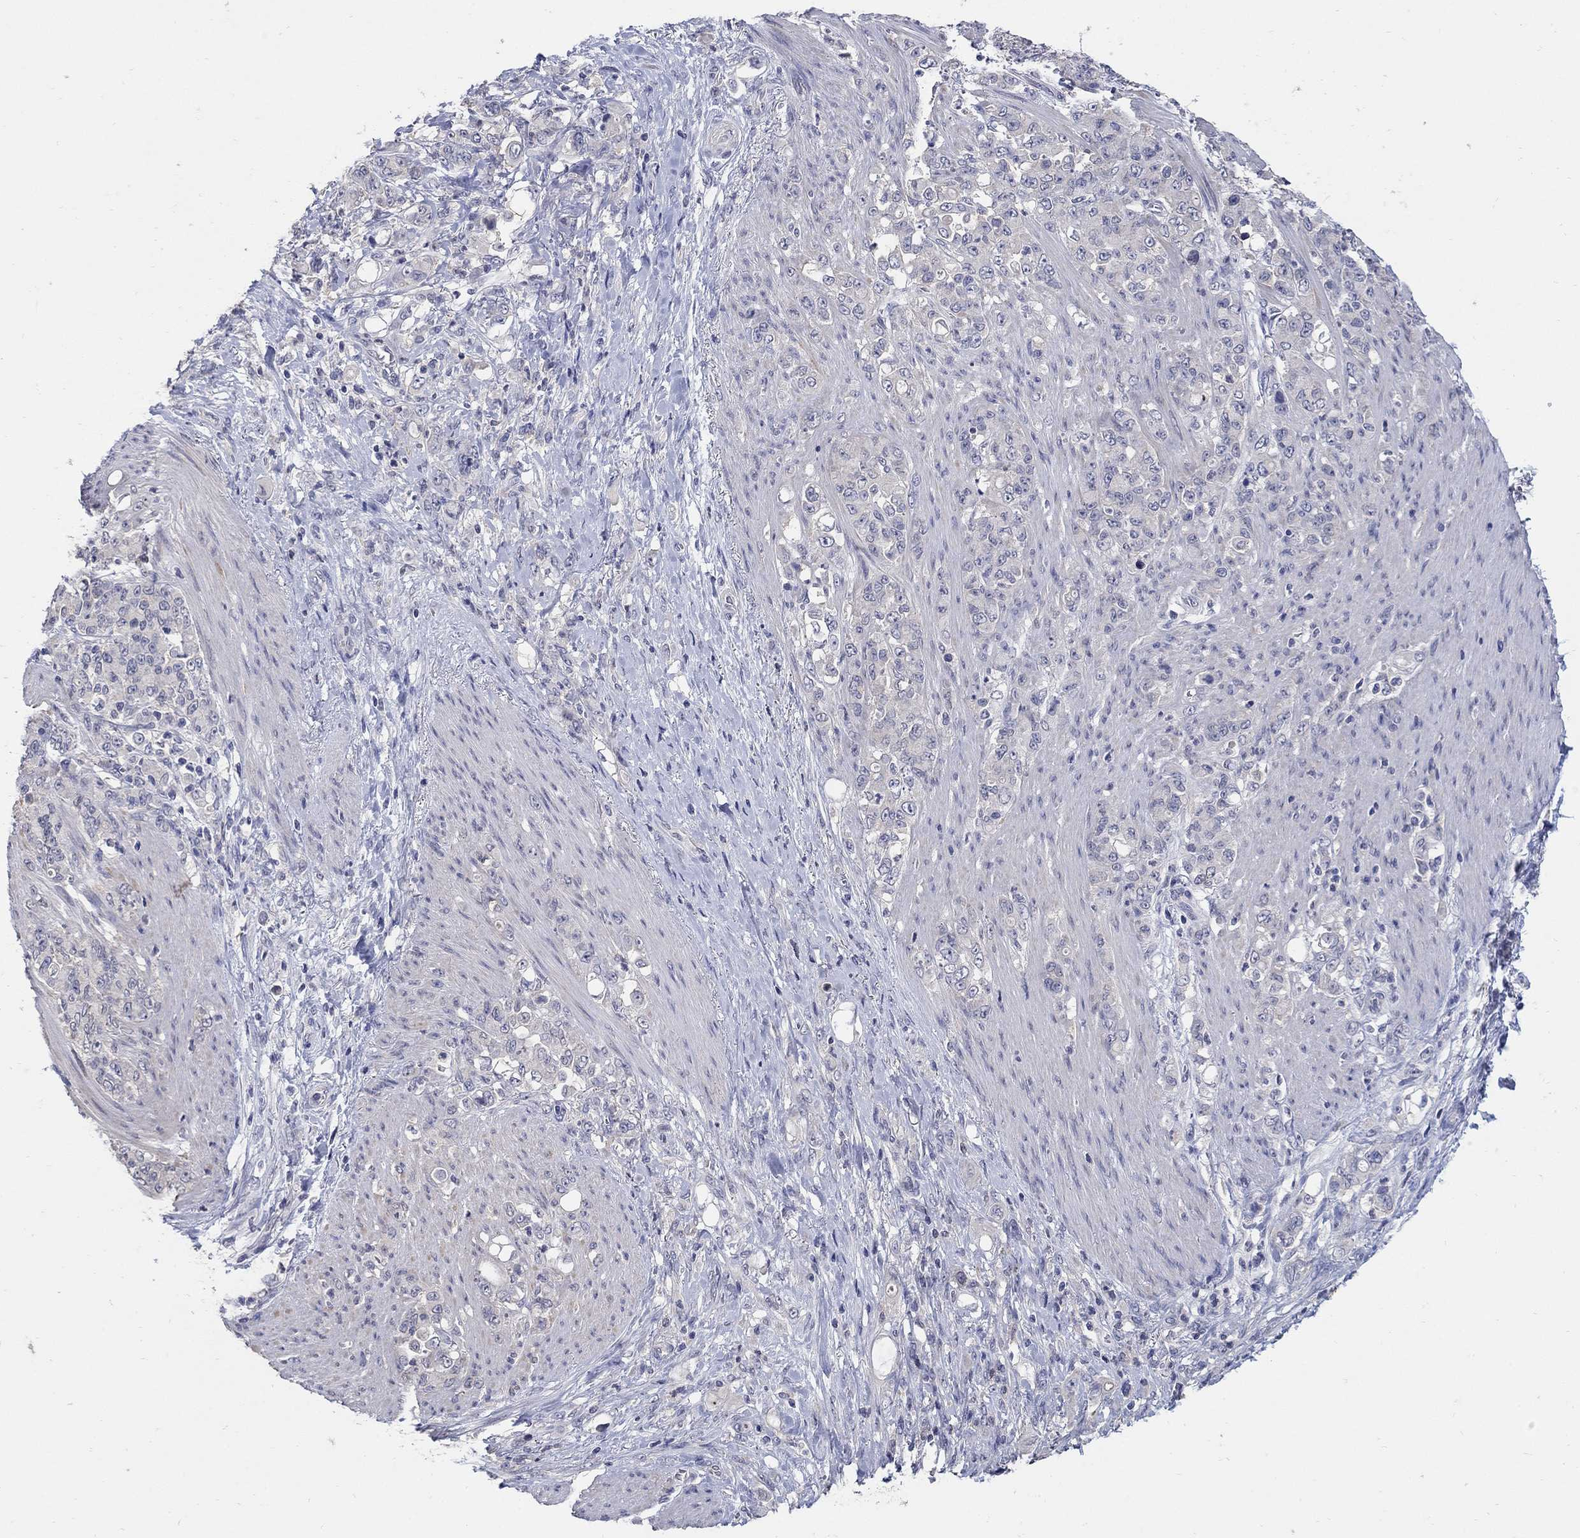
{"staining": {"intensity": "negative", "quantity": "none", "location": "none"}, "tissue": "stomach cancer", "cell_type": "Tumor cells", "image_type": "cancer", "snomed": [{"axis": "morphology", "description": "Adenocarcinoma, NOS"}, {"axis": "topography", "description": "Stomach"}], "caption": "Immunohistochemistry histopathology image of human adenocarcinoma (stomach) stained for a protein (brown), which exhibits no staining in tumor cells.", "gene": "CETN1", "patient": {"sex": "female", "age": 79}}